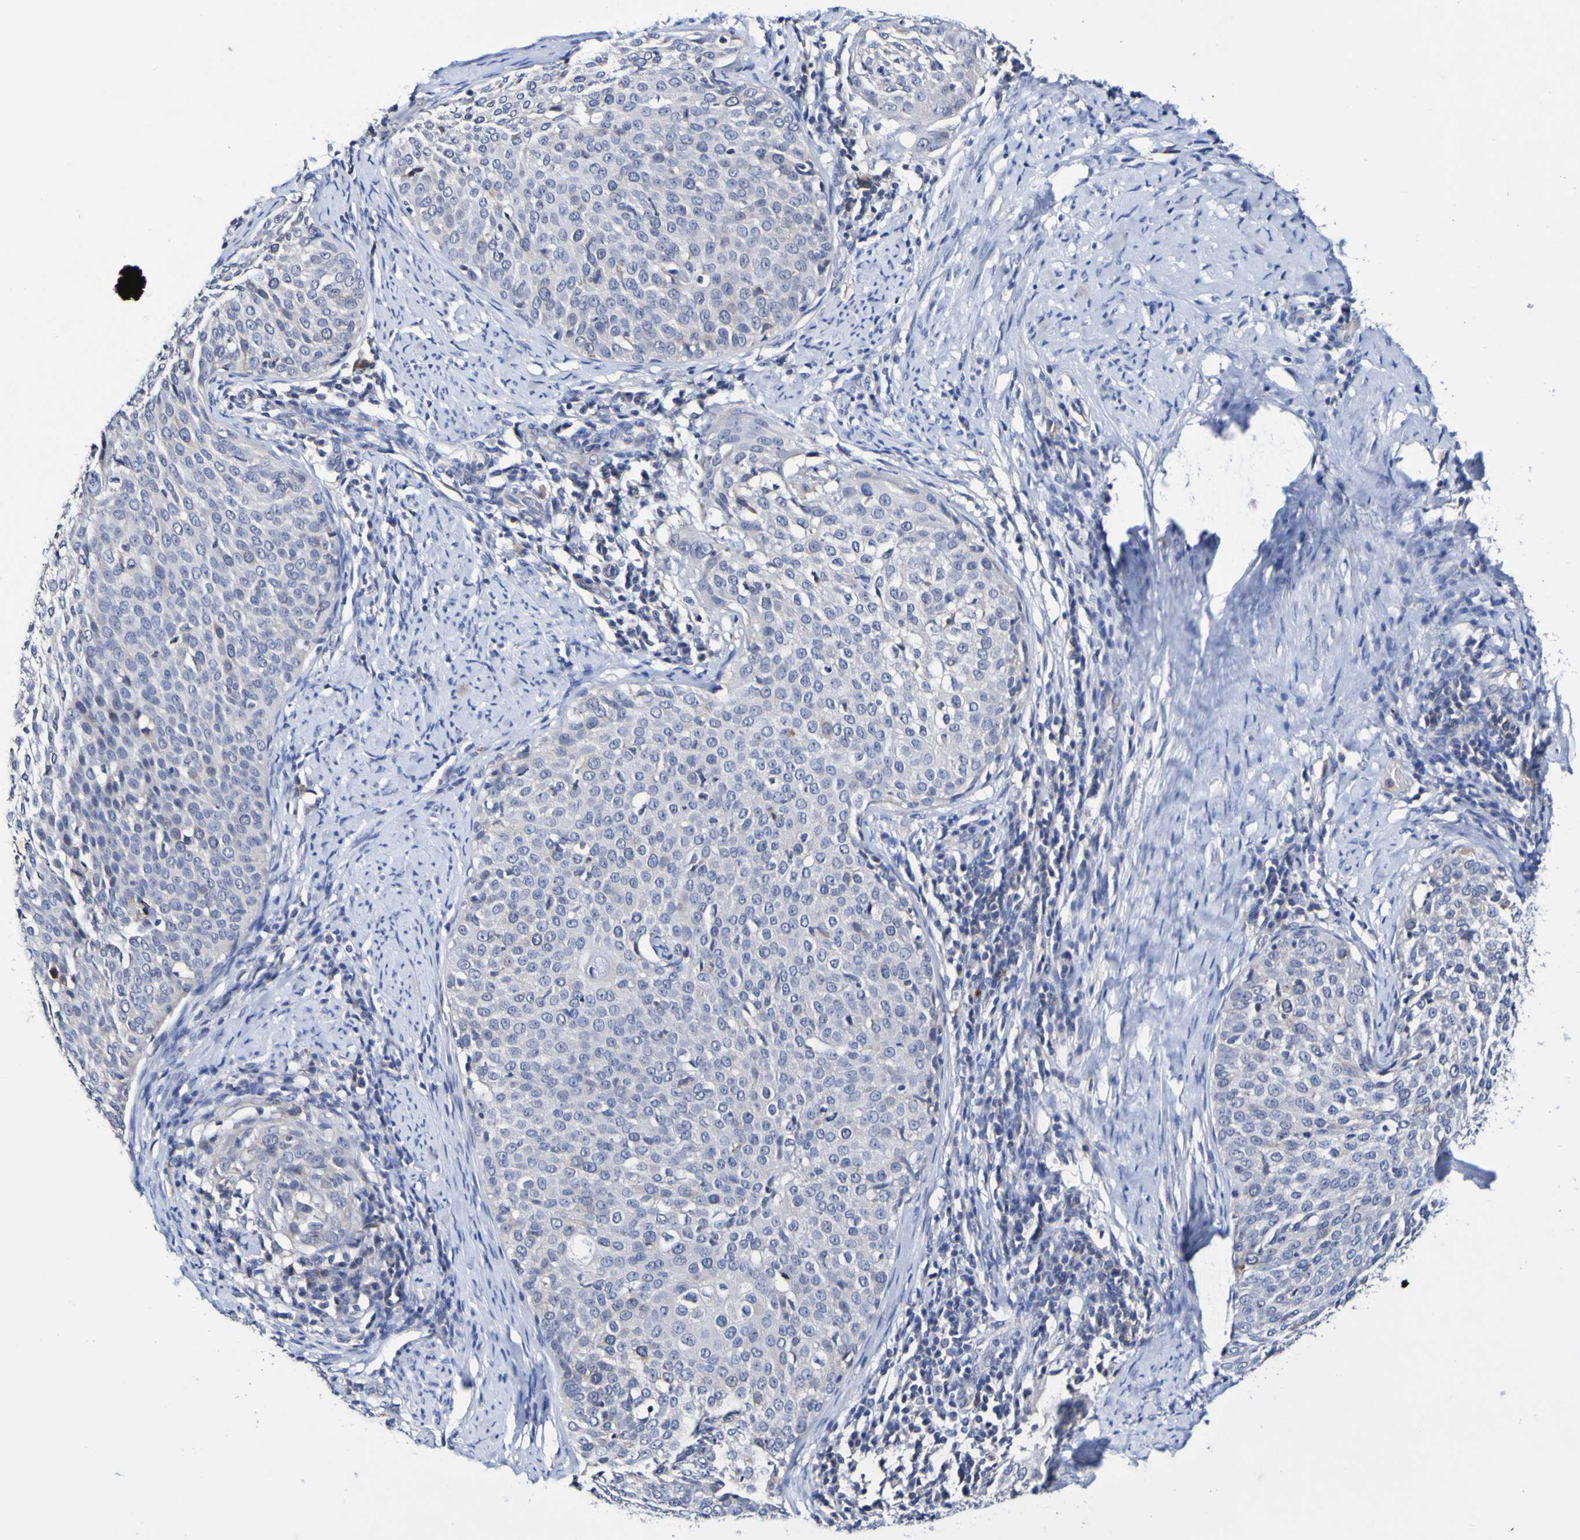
{"staining": {"intensity": "negative", "quantity": "none", "location": "none"}, "tissue": "cervical cancer", "cell_type": "Tumor cells", "image_type": "cancer", "snomed": [{"axis": "morphology", "description": "Squamous cell carcinoma, NOS"}, {"axis": "topography", "description": "Cervix"}], "caption": "Cervical cancer (squamous cell carcinoma) was stained to show a protein in brown. There is no significant positivity in tumor cells. (DAB immunohistochemistry, high magnification).", "gene": "ACVR1C", "patient": {"sex": "female", "age": 51}}